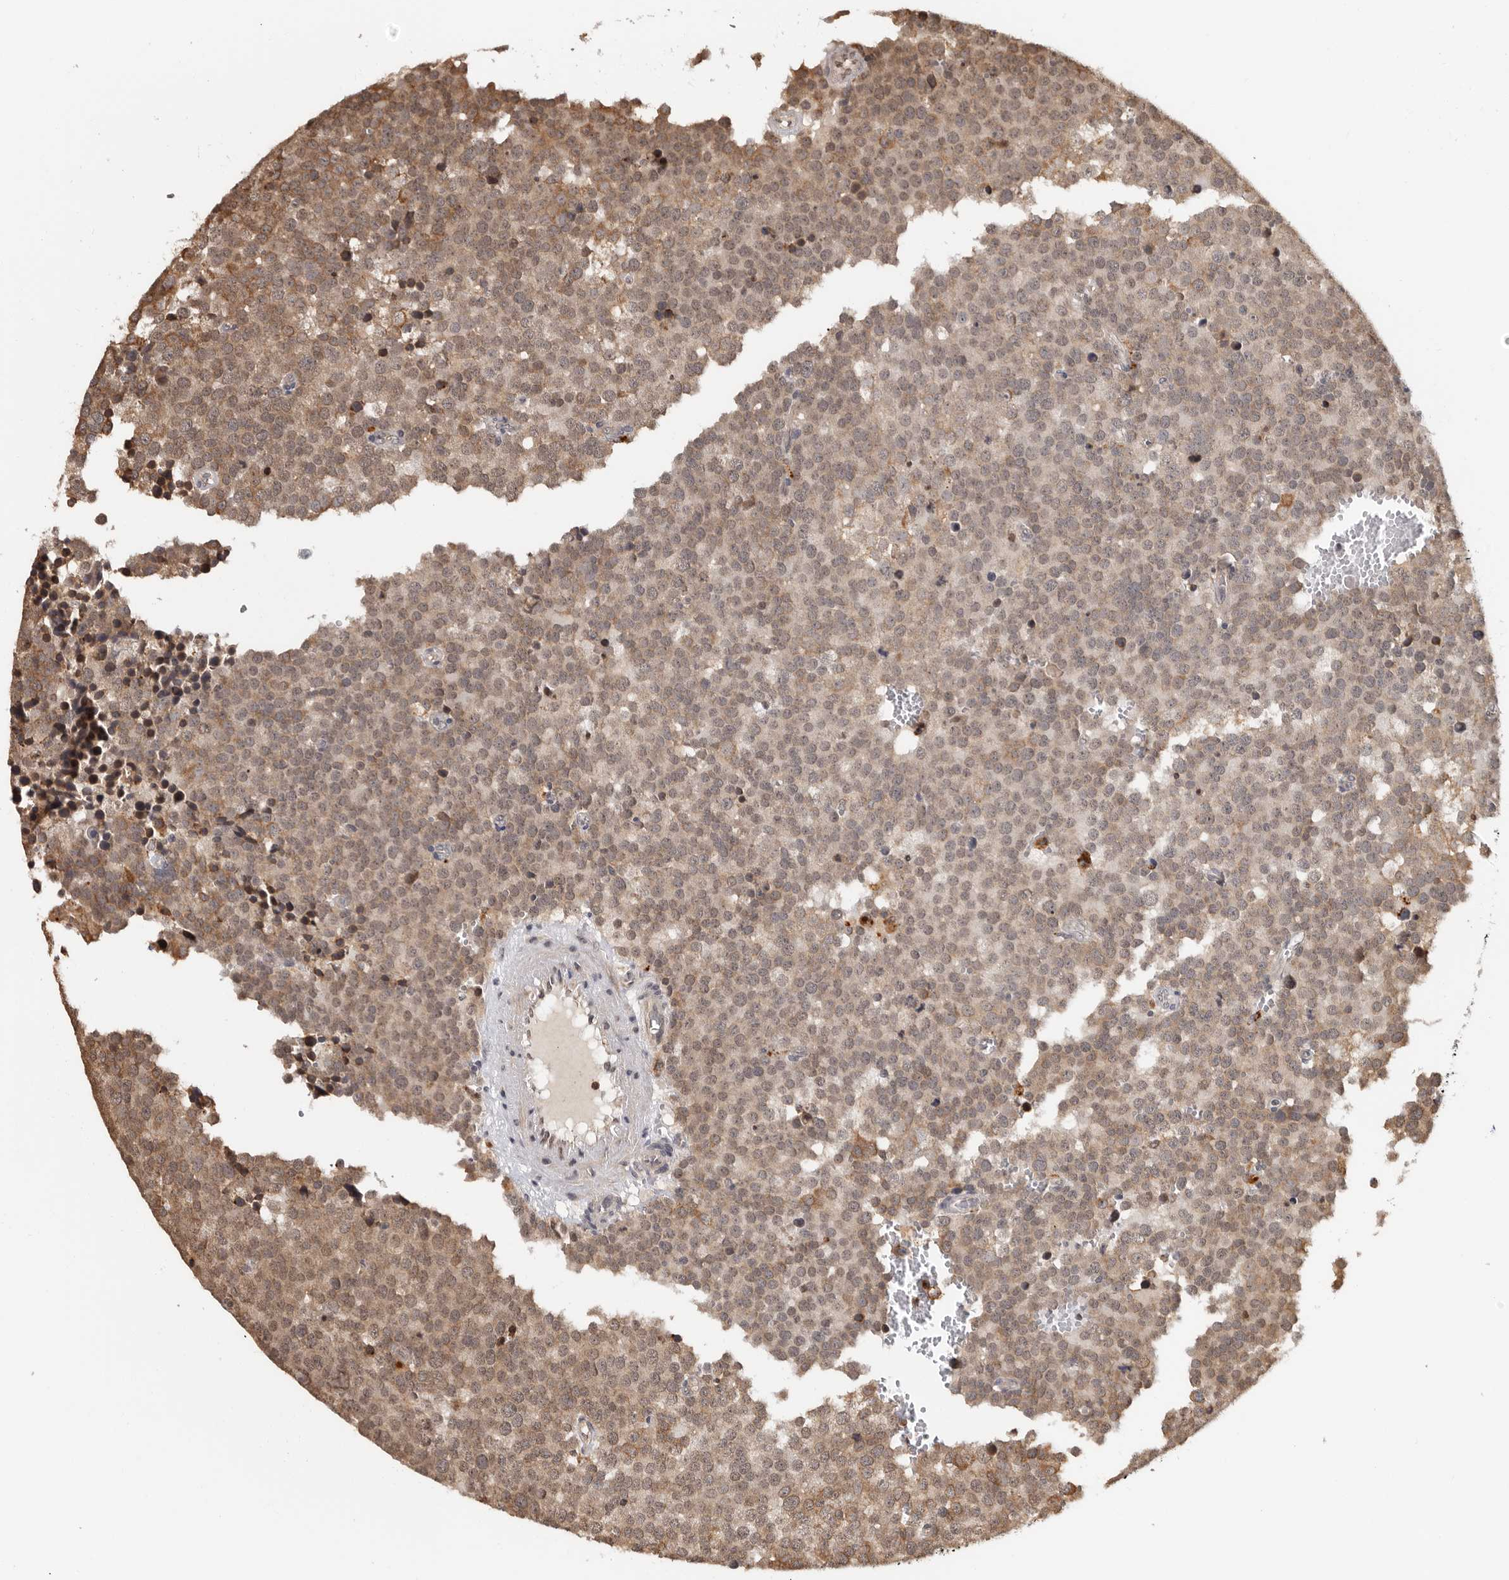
{"staining": {"intensity": "moderate", "quantity": ">75%", "location": "cytoplasmic/membranous,nuclear"}, "tissue": "testis cancer", "cell_type": "Tumor cells", "image_type": "cancer", "snomed": [{"axis": "morphology", "description": "Seminoma, NOS"}, {"axis": "topography", "description": "Testis"}], "caption": "A photomicrograph of human seminoma (testis) stained for a protein displays moderate cytoplasmic/membranous and nuclear brown staining in tumor cells.", "gene": "ZNF83", "patient": {"sex": "male", "age": 71}}